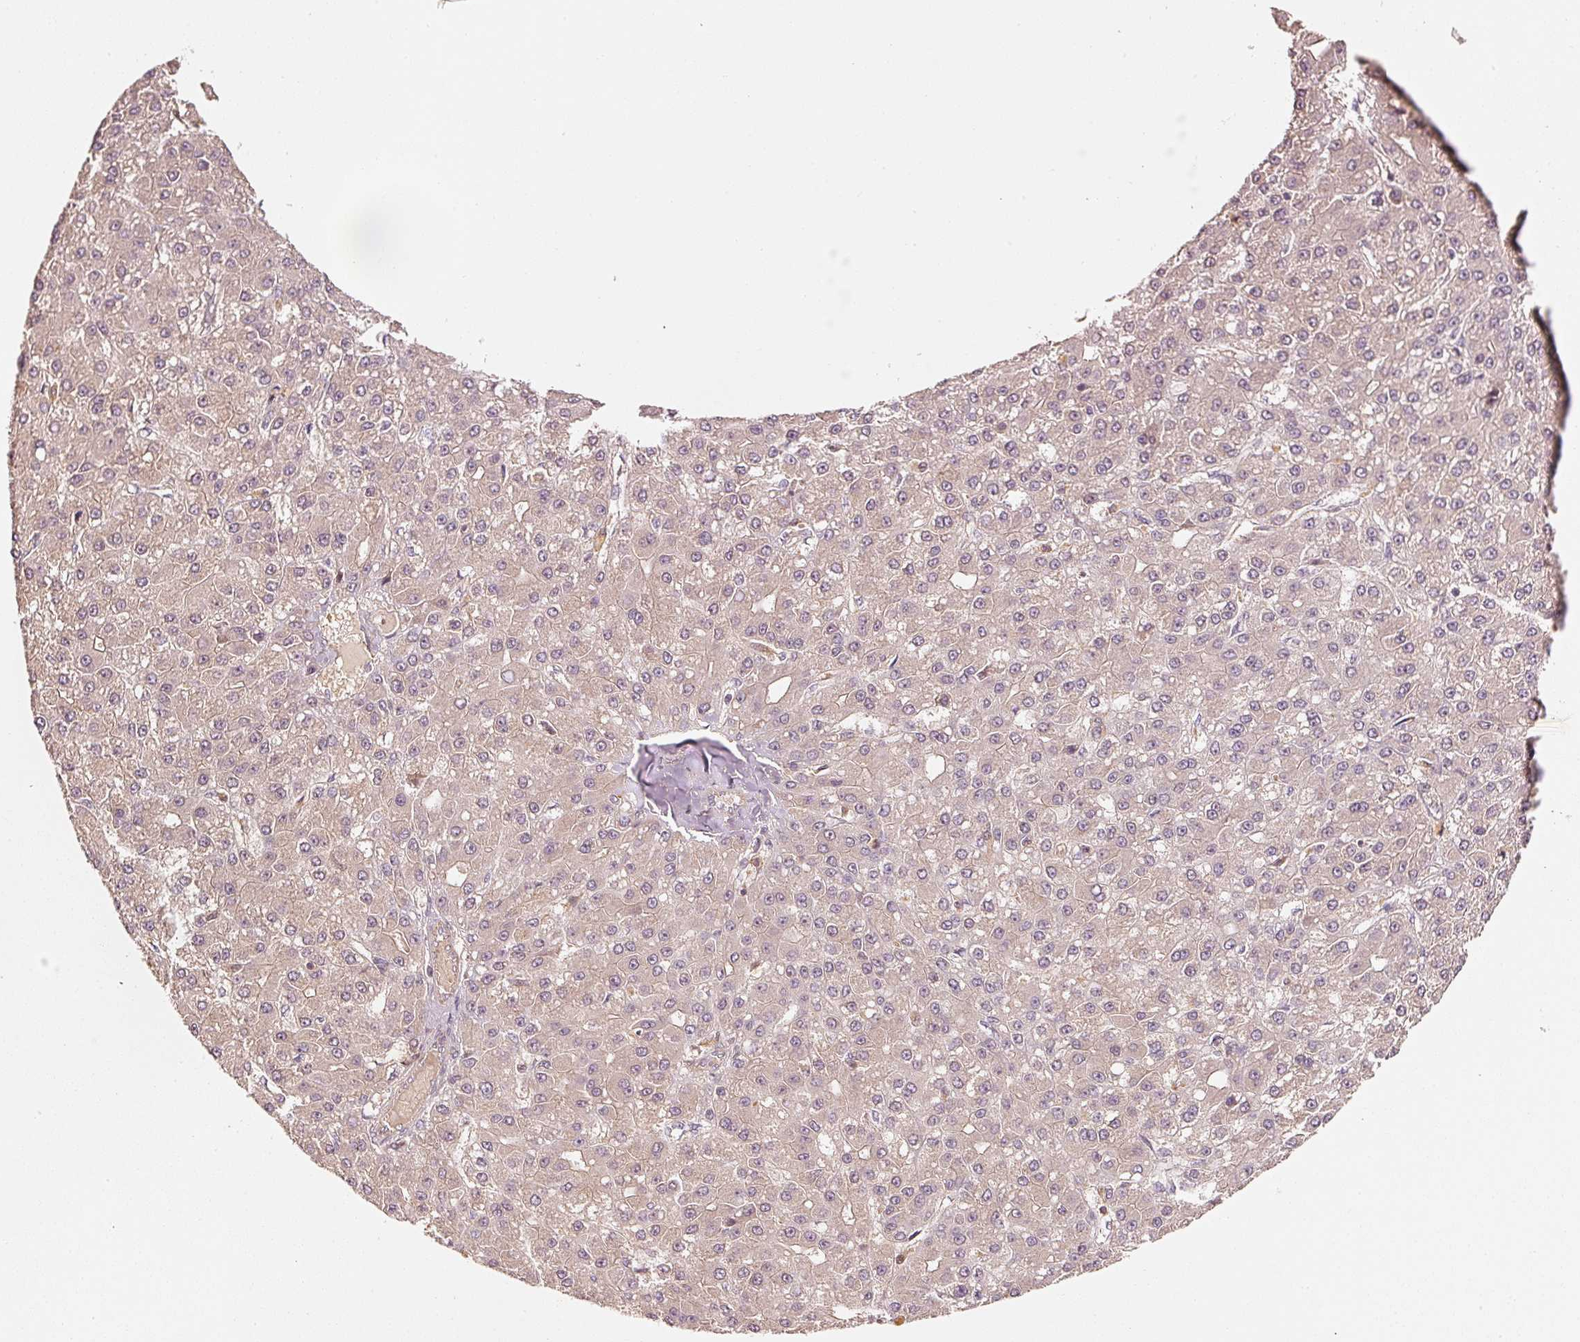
{"staining": {"intensity": "negative", "quantity": "none", "location": "none"}, "tissue": "liver cancer", "cell_type": "Tumor cells", "image_type": "cancer", "snomed": [{"axis": "morphology", "description": "Carcinoma, Hepatocellular, NOS"}, {"axis": "topography", "description": "Liver"}], "caption": "The micrograph demonstrates no significant staining in tumor cells of liver cancer. (DAB (3,3'-diaminobenzidine) immunohistochemistry, high magnification).", "gene": "RRAS2", "patient": {"sex": "male", "age": 67}}